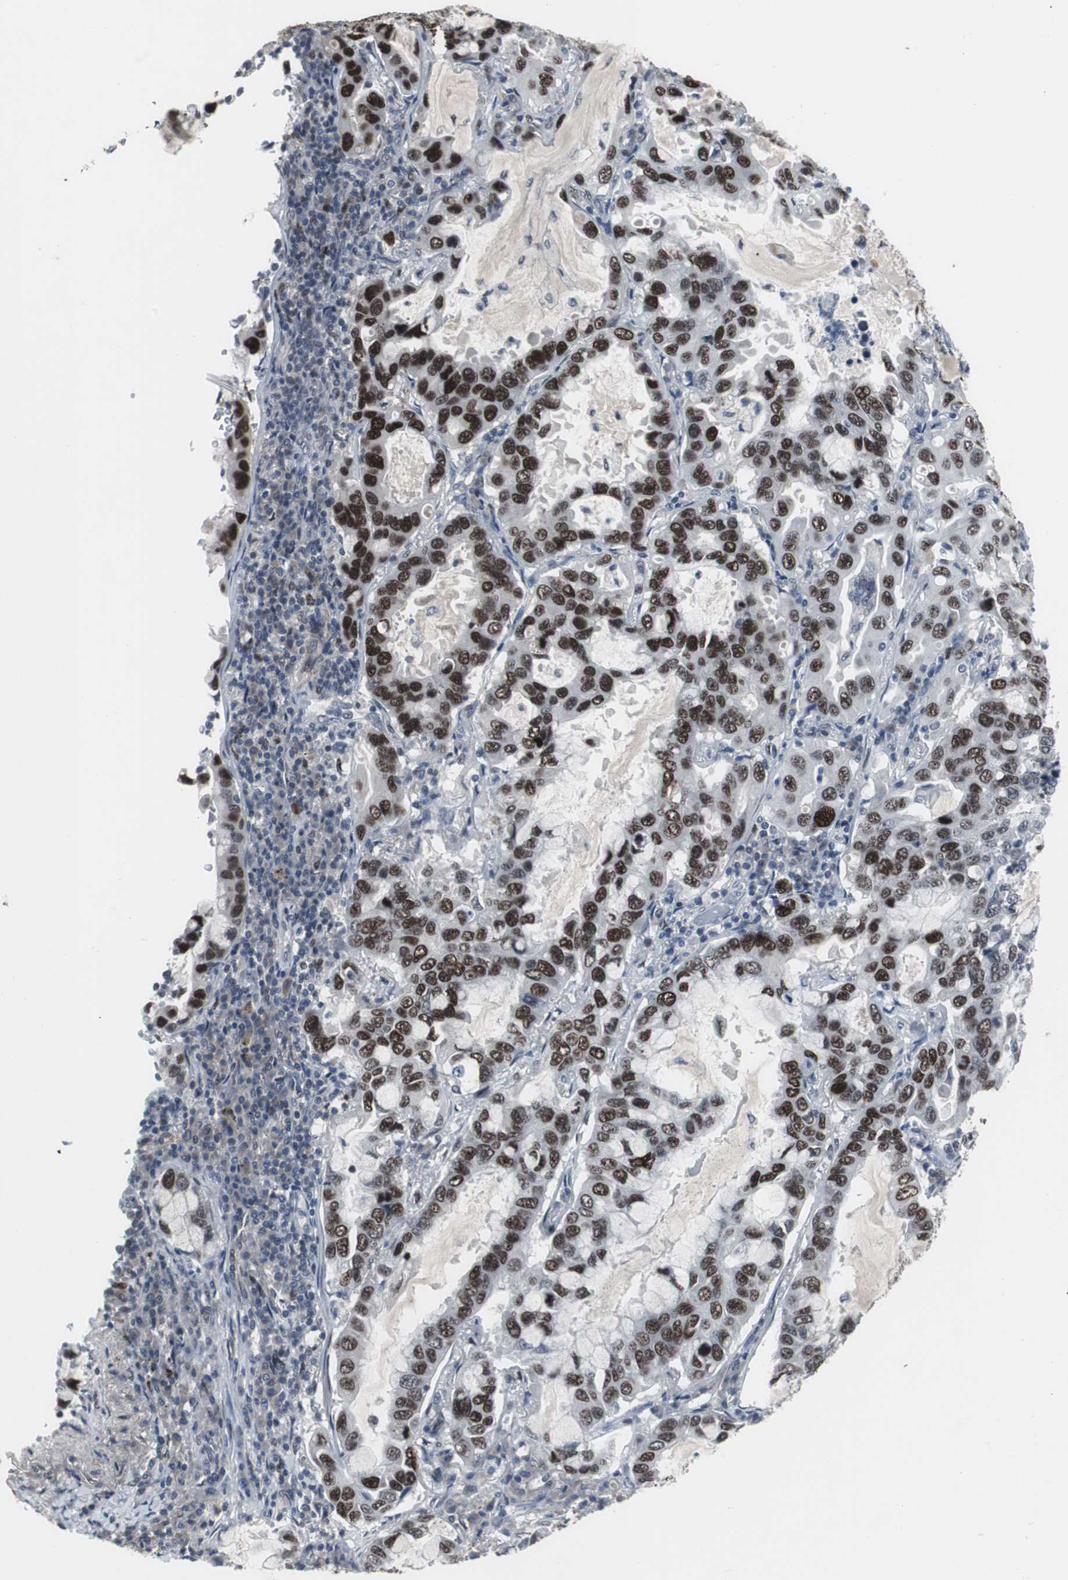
{"staining": {"intensity": "strong", "quantity": ">75%", "location": "nuclear"}, "tissue": "lung cancer", "cell_type": "Tumor cells", "image_type": "cancer", "snomed": [{"axis": "morphology", "description": "Adenocarcinoma, NOS"}, {"axis": "topography", "description": "Lung"}], "caption": "Immunohistochemical staining of human lung cancer displays high levels of strong nuclear staining in approximately >75% of tumor cells.", "gene": "FOXP4", "patient": {"sex": "male", "age": 64}}